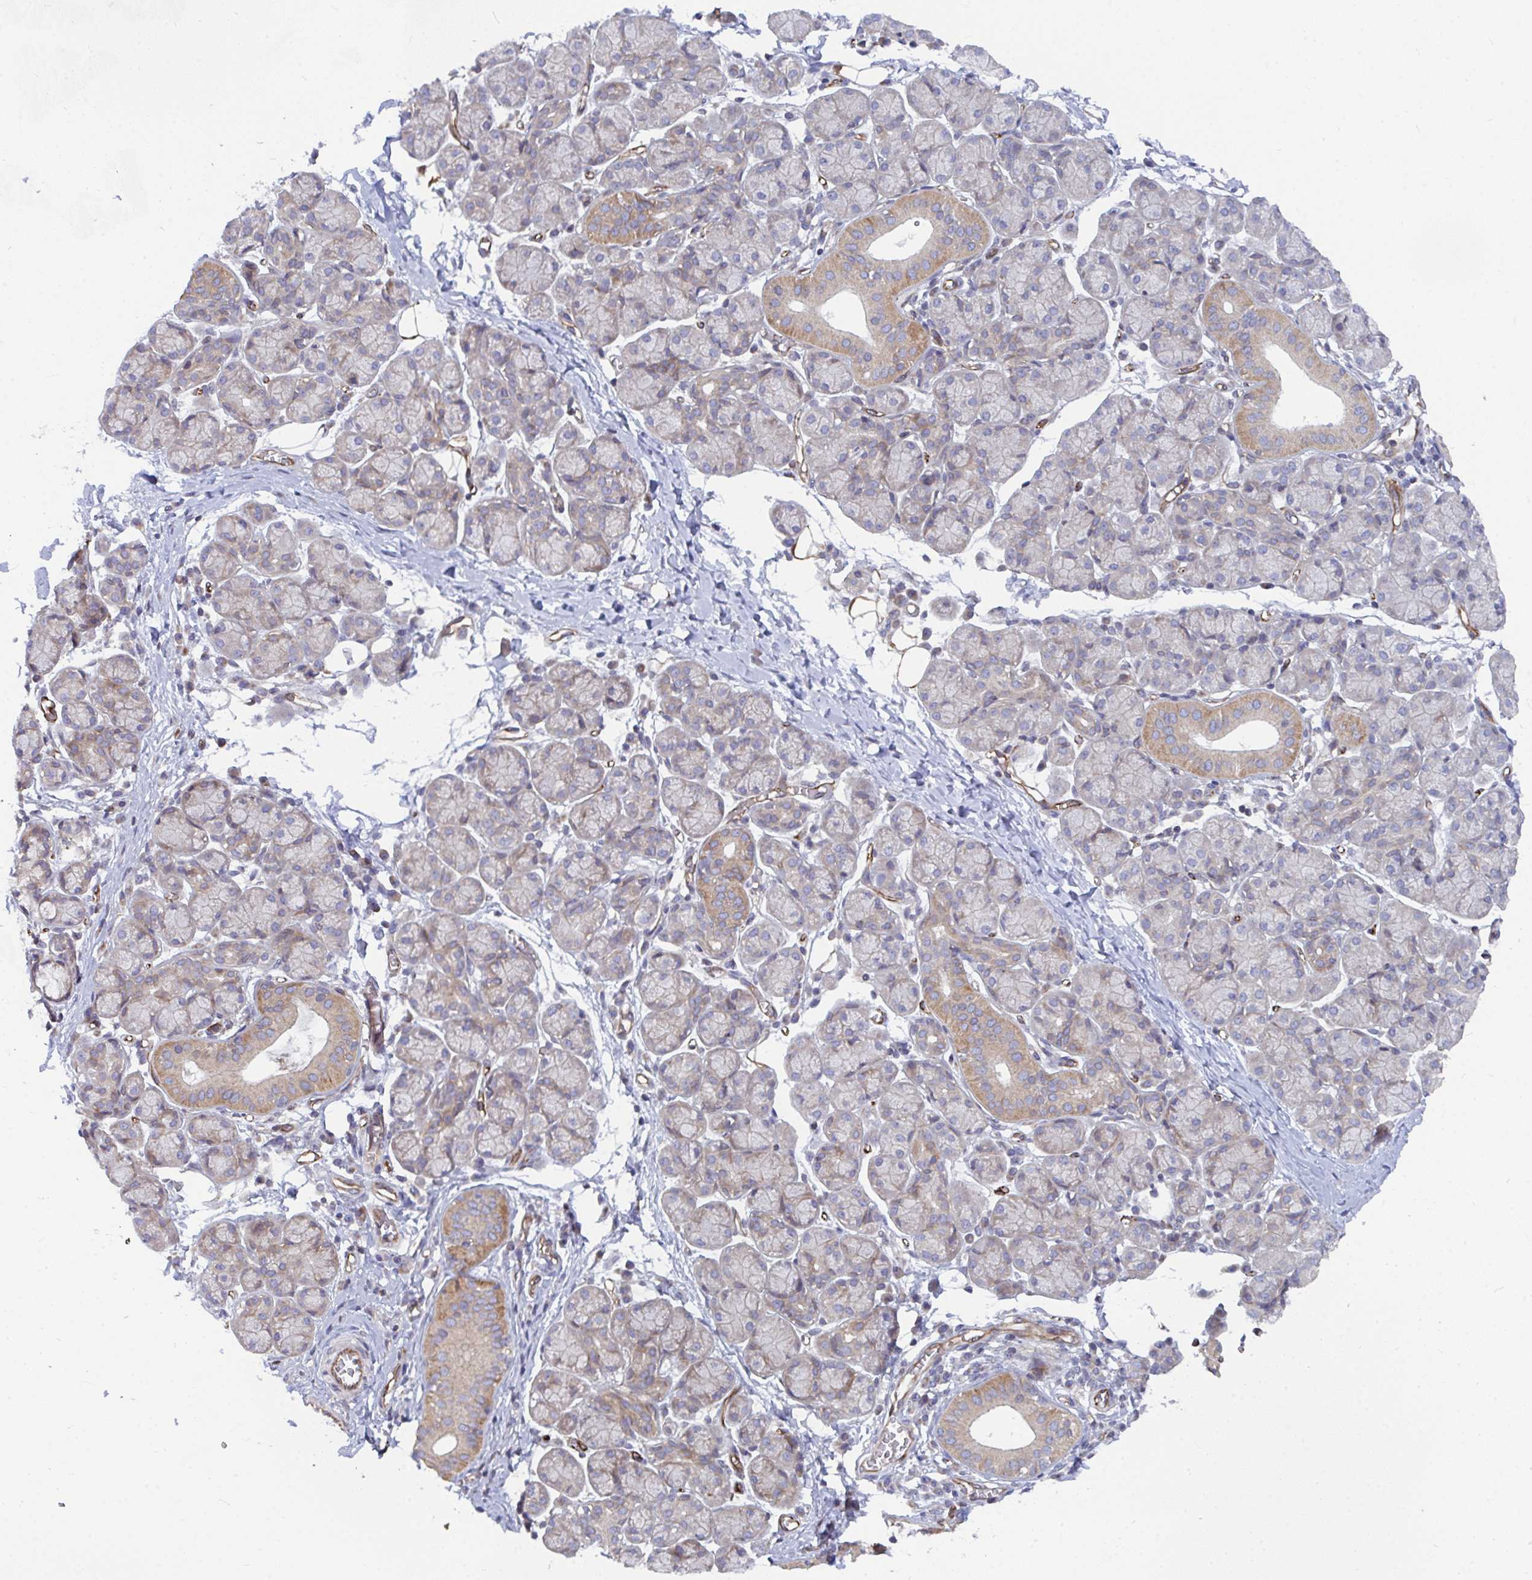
{"staining": {"intensity": "moderate", "quantity": "<25%", "location": "cytoplasmic/membranous"}, "tissue": "salivary gland", "cell_type": "Glandular cells", "image_type": "normal", "snomed": [{"axis": "morphology", "description": "Normal tissue, NOS"}, {"axis": "morphology", "description": "Inflammation, NOS"}, {"axis": "topography", "description": "Lymph node"}, {"axis": "topography", "description": "Salivary gland"}], "caption": "Immunohistochemical staining of benign salivary gland shows moderate cytoplasmic/membranous protein staining in about <25% of glandular cells. The staining was performed using DAB (3,3'-diaminobenzidine), with brown indicating positive protein expression. Nuclei are stained blue with hematoxylin.", "gene": "EIF1AD", "patient": {"sex": "male", "age": 3}}